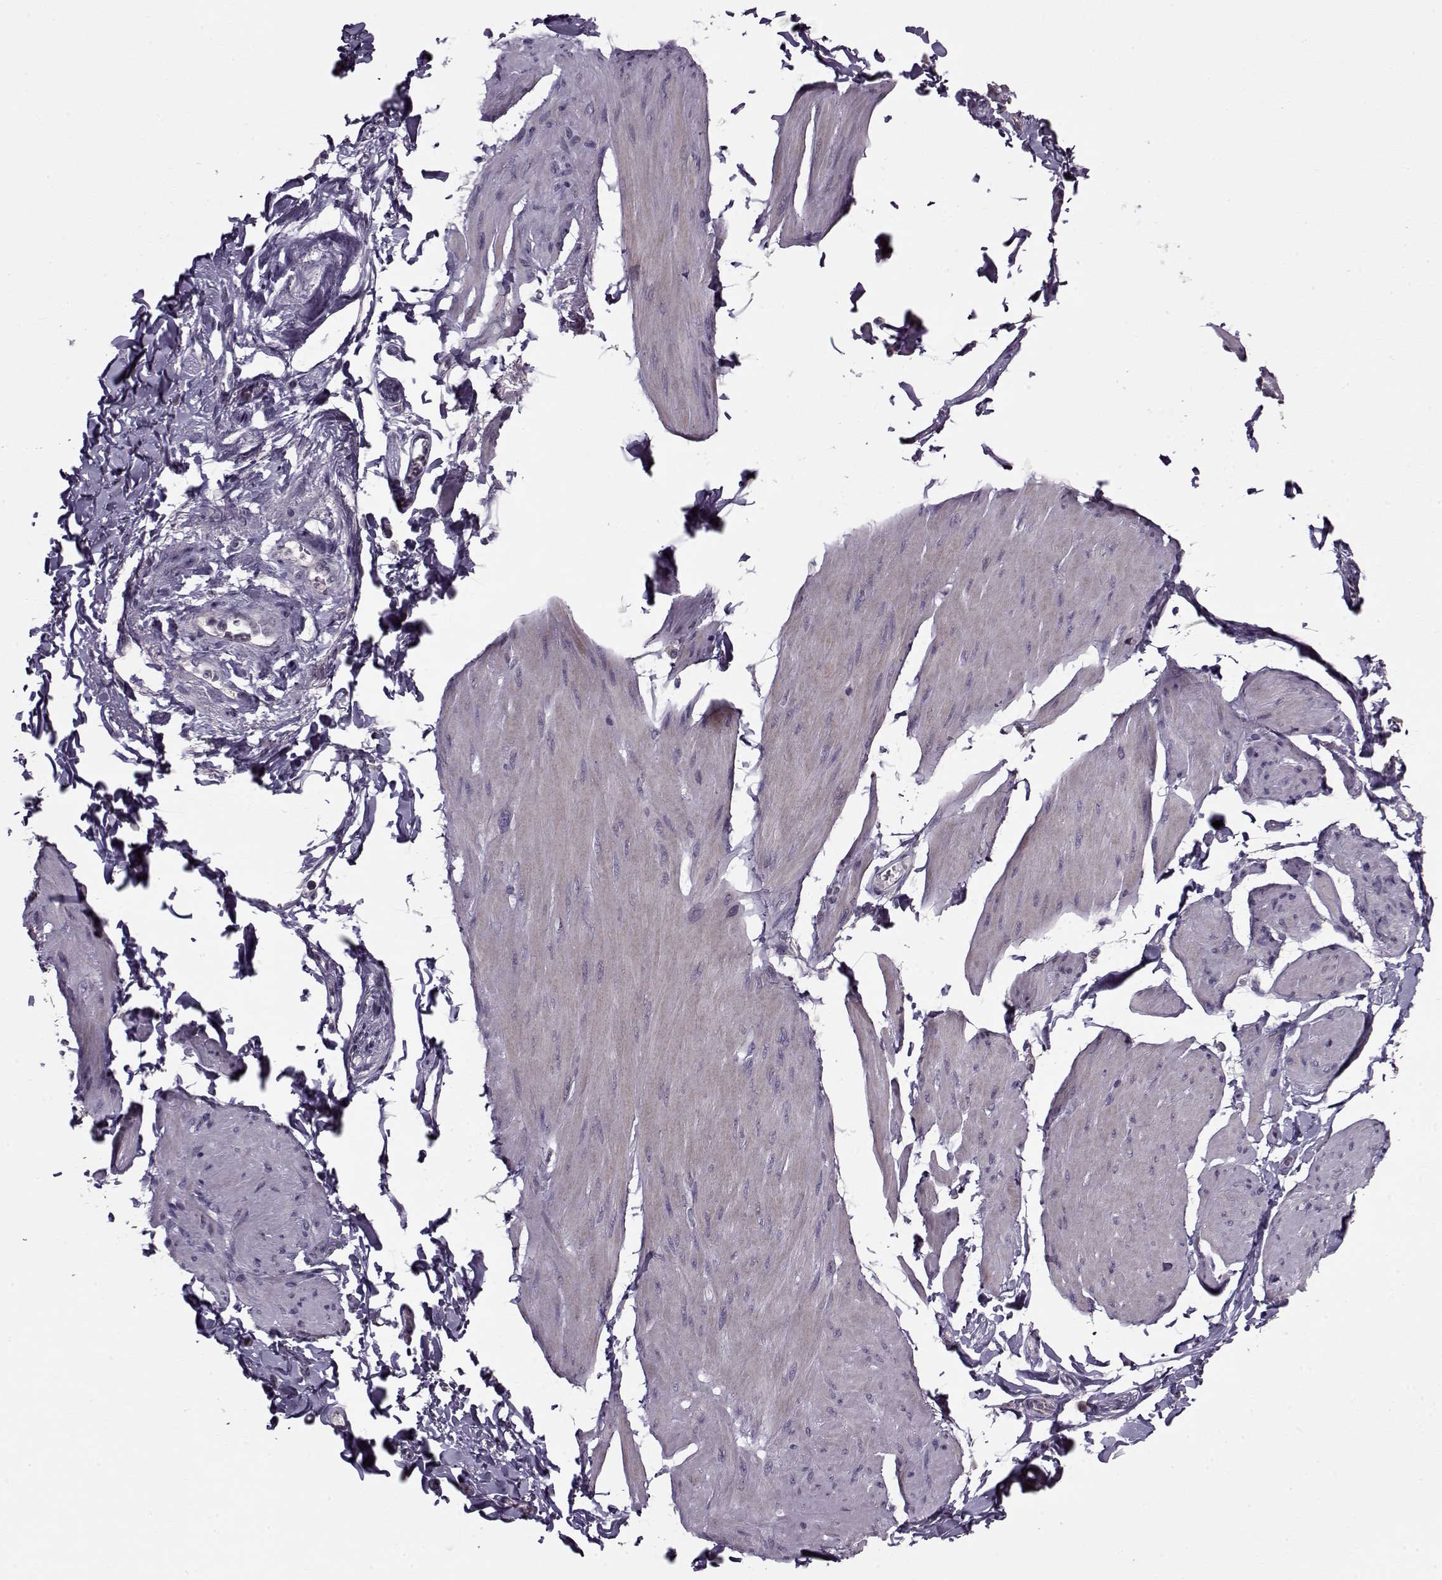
{"staining": {"intensity": "negative", "quantity": "none", "location": "none"}, "tissue": "smooth muscle", "cell_type": "Smooth muscle cells", "image_type": "normal", "snomed": [{"axis": "morphology", "description": "Normal tissue, NOS"}, {"axis": "topography", "description": "Adipose tissue"}, {"axis": "topography", "description": "Smooth muscle"}, {"axis": "topography", "description": "Peripheral nerve tissue"}], "caption": "Immunohistochemical staining of normal human smooth muscle demonstrates no significant staining in smooth muscle cells. (DAB IHC with hematoxylin counter stain).", "gene": "KRT9", "patient": {"sex": "male", "age": 83}}